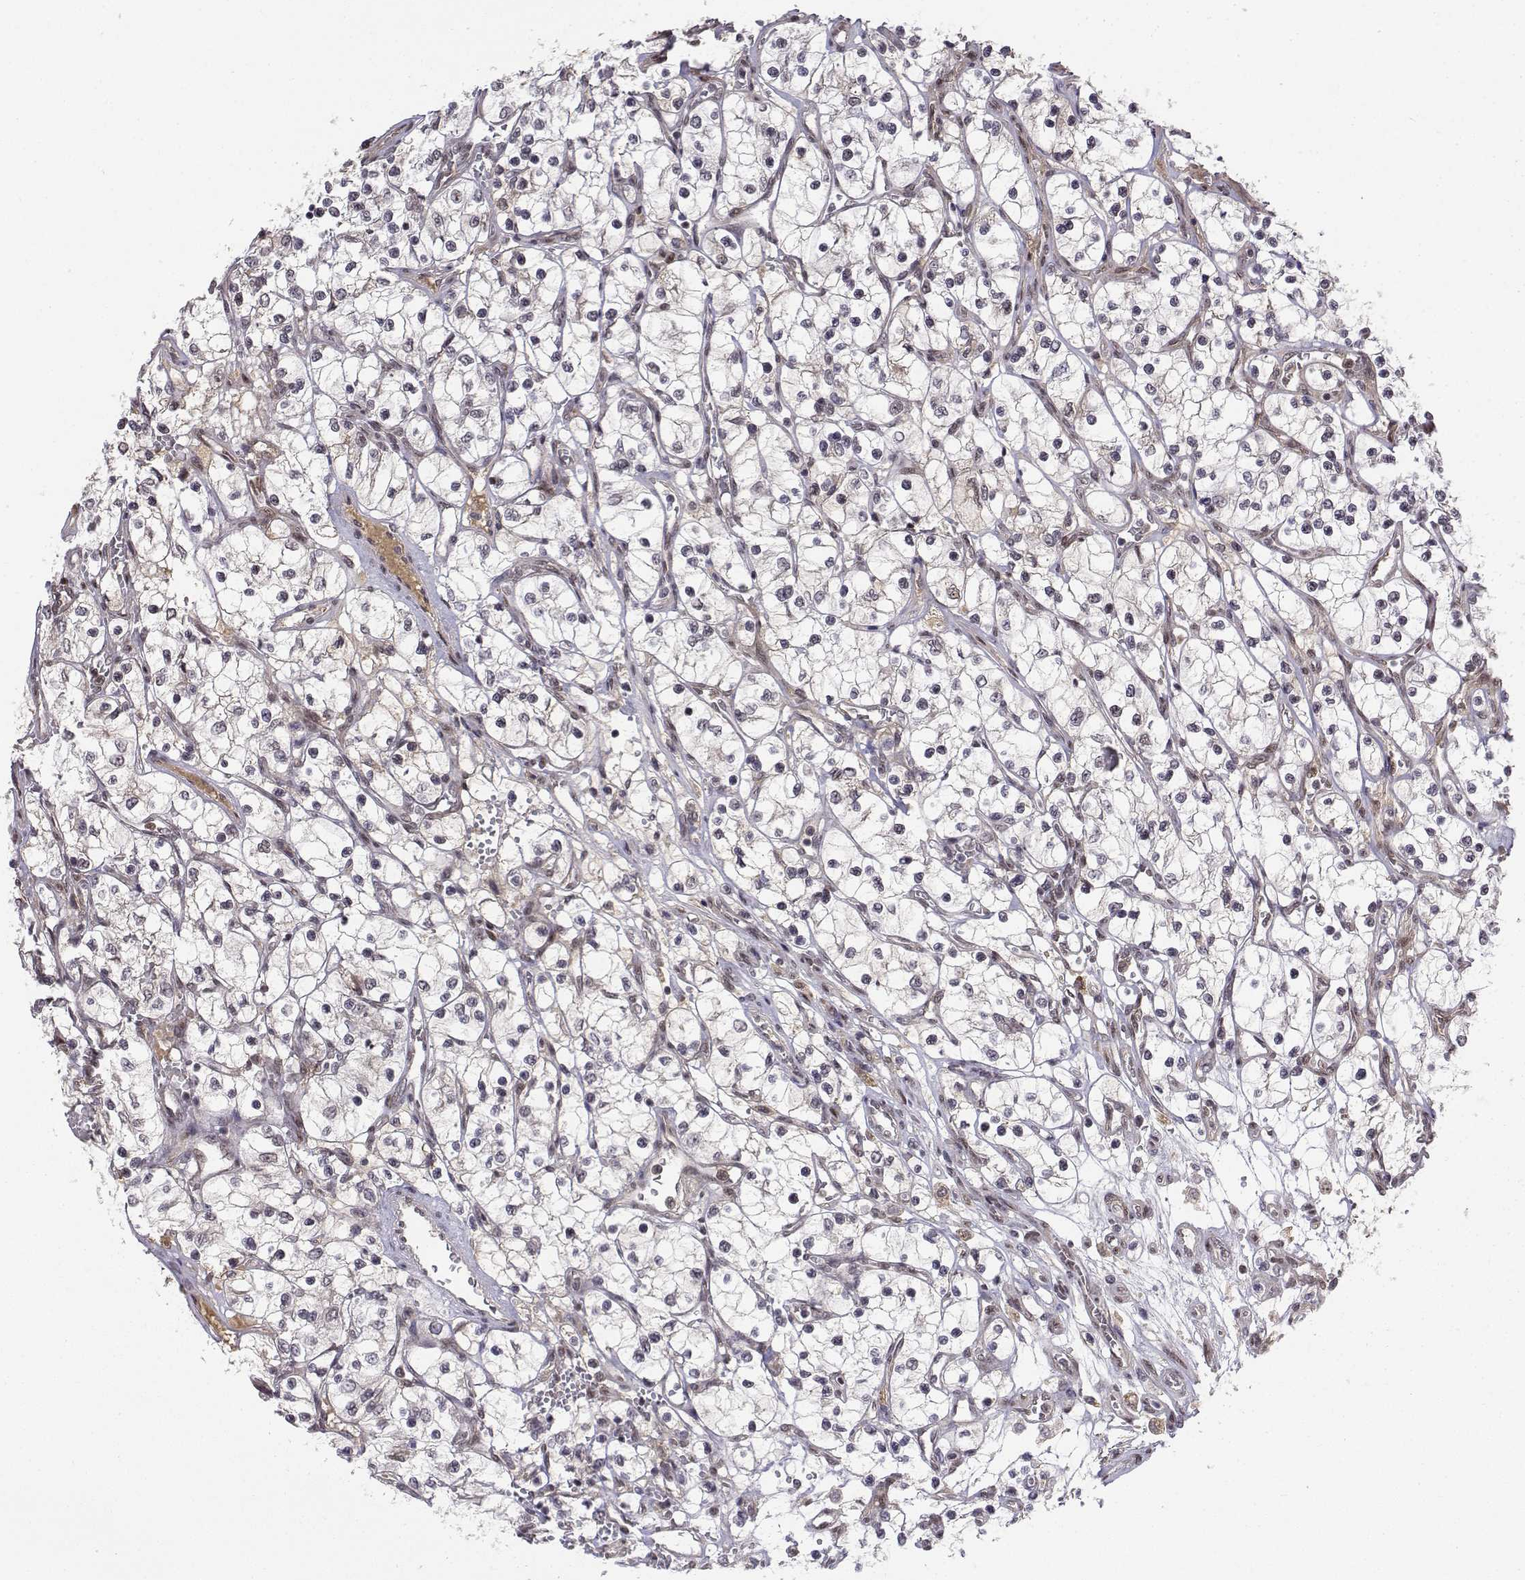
{"staining": {"intensity": "negative", "quantity": "none", "location": "none"}, "tissue": "renal cancer", "cell_type": "Tumor cells", "image_type": "cancer", "snomed": [{"axis": "morphology", "description": "Adenocarcinoma, NOS"}, {"axis": "topography", "description": "Kidney"}], "caption": "Immunohistochemistry of human renal cancer (adenocarcinoma) displays no expression in tumor cells.", "gene": "ITGA7", "patient": {"sex": "female", "age": 69}}